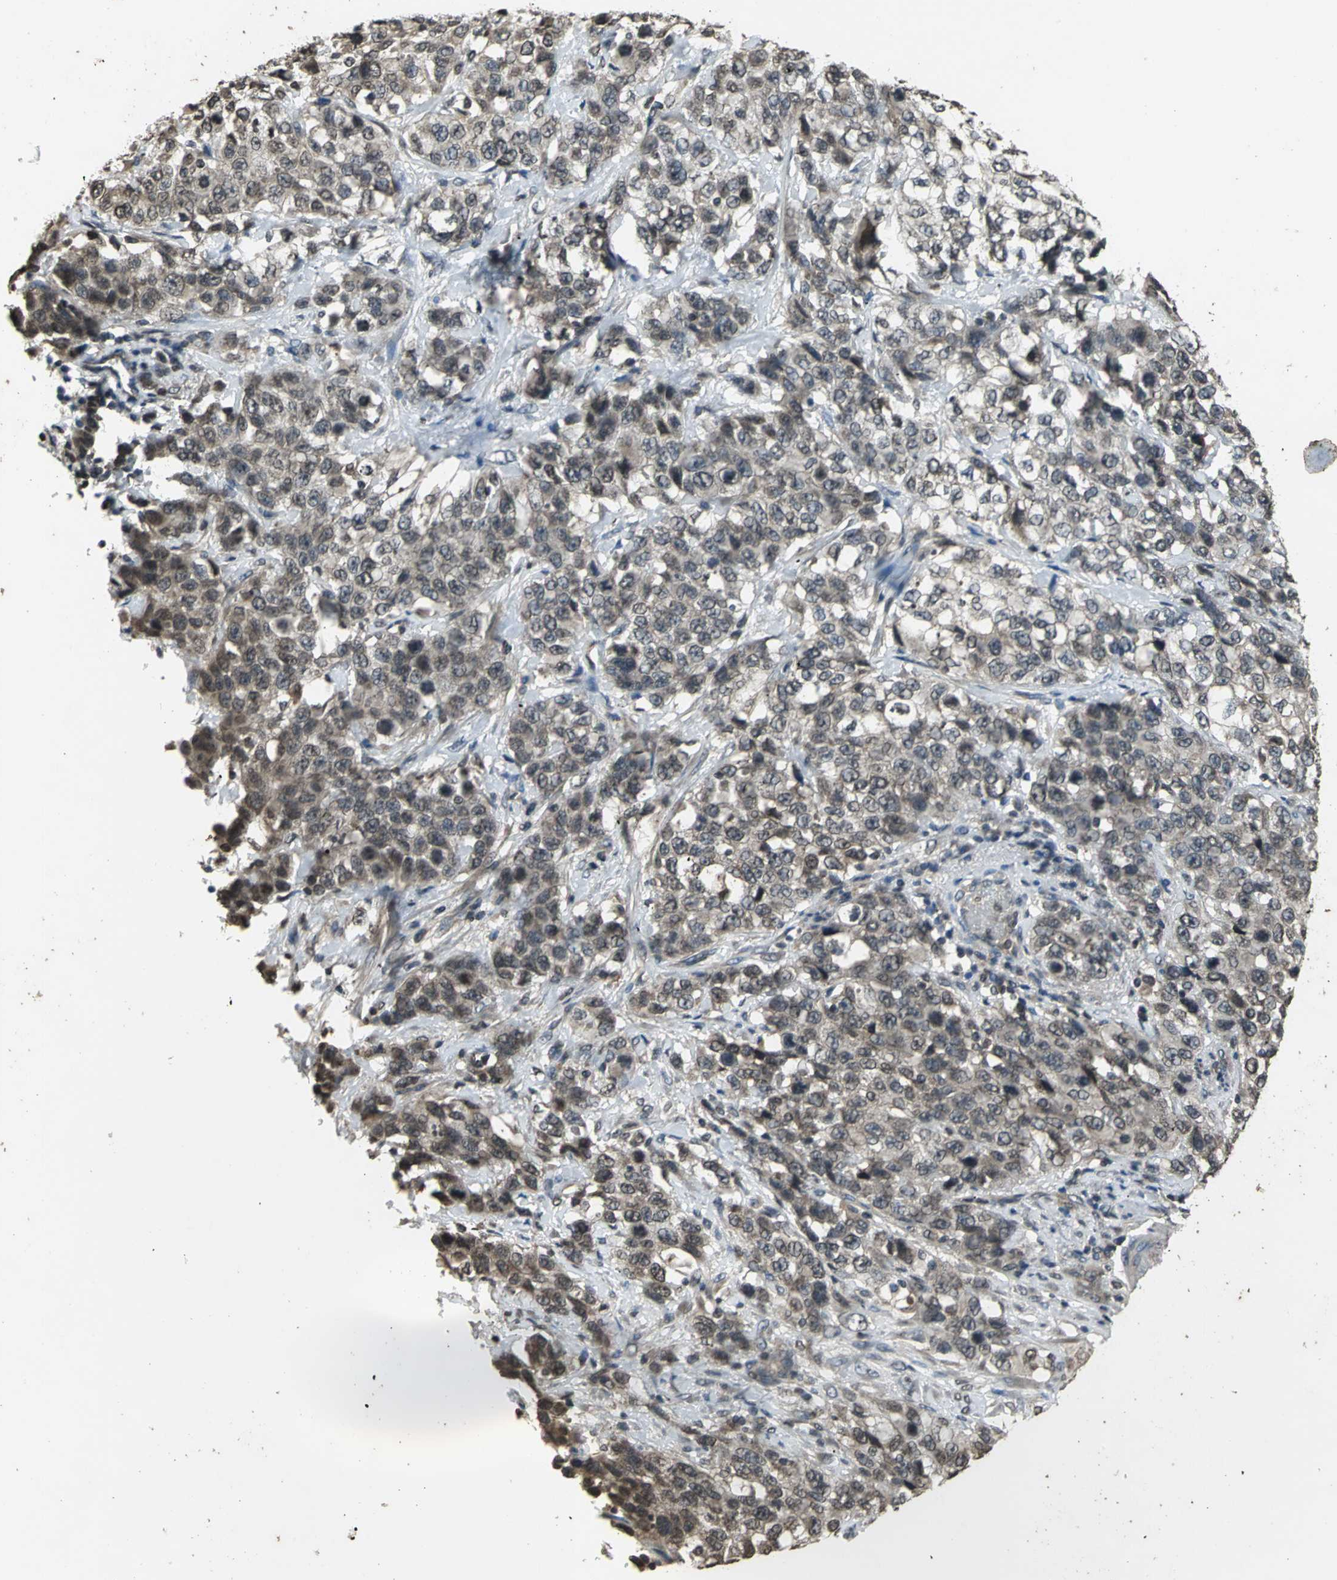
{"staining": {"intensity": "moderate", "quantity": ">75%", "location": "cytoplasmic/membranous,nuclear"}, "tissue": "stomach cancer", "cell_type": "Tumor cells", "image_type": "cancer", "snomed": [{"axis": "morphology", "description": "Normal tissue, NOS"}, {"axis": "morphology", "description": "Adenocarcinoma, NOS"}, {"axis": "topography", "description": "Stomach"}], "caption": "Protein staining reveals moderate cytoplasmic/membranous and nuclear positivity in approximately >75% of tumor cells in stomach cancer. (Brightfield microscopy of DAB IHC at high magnification).", "gene": "AHR", "patient": {"sex": "male", "age": 48}}